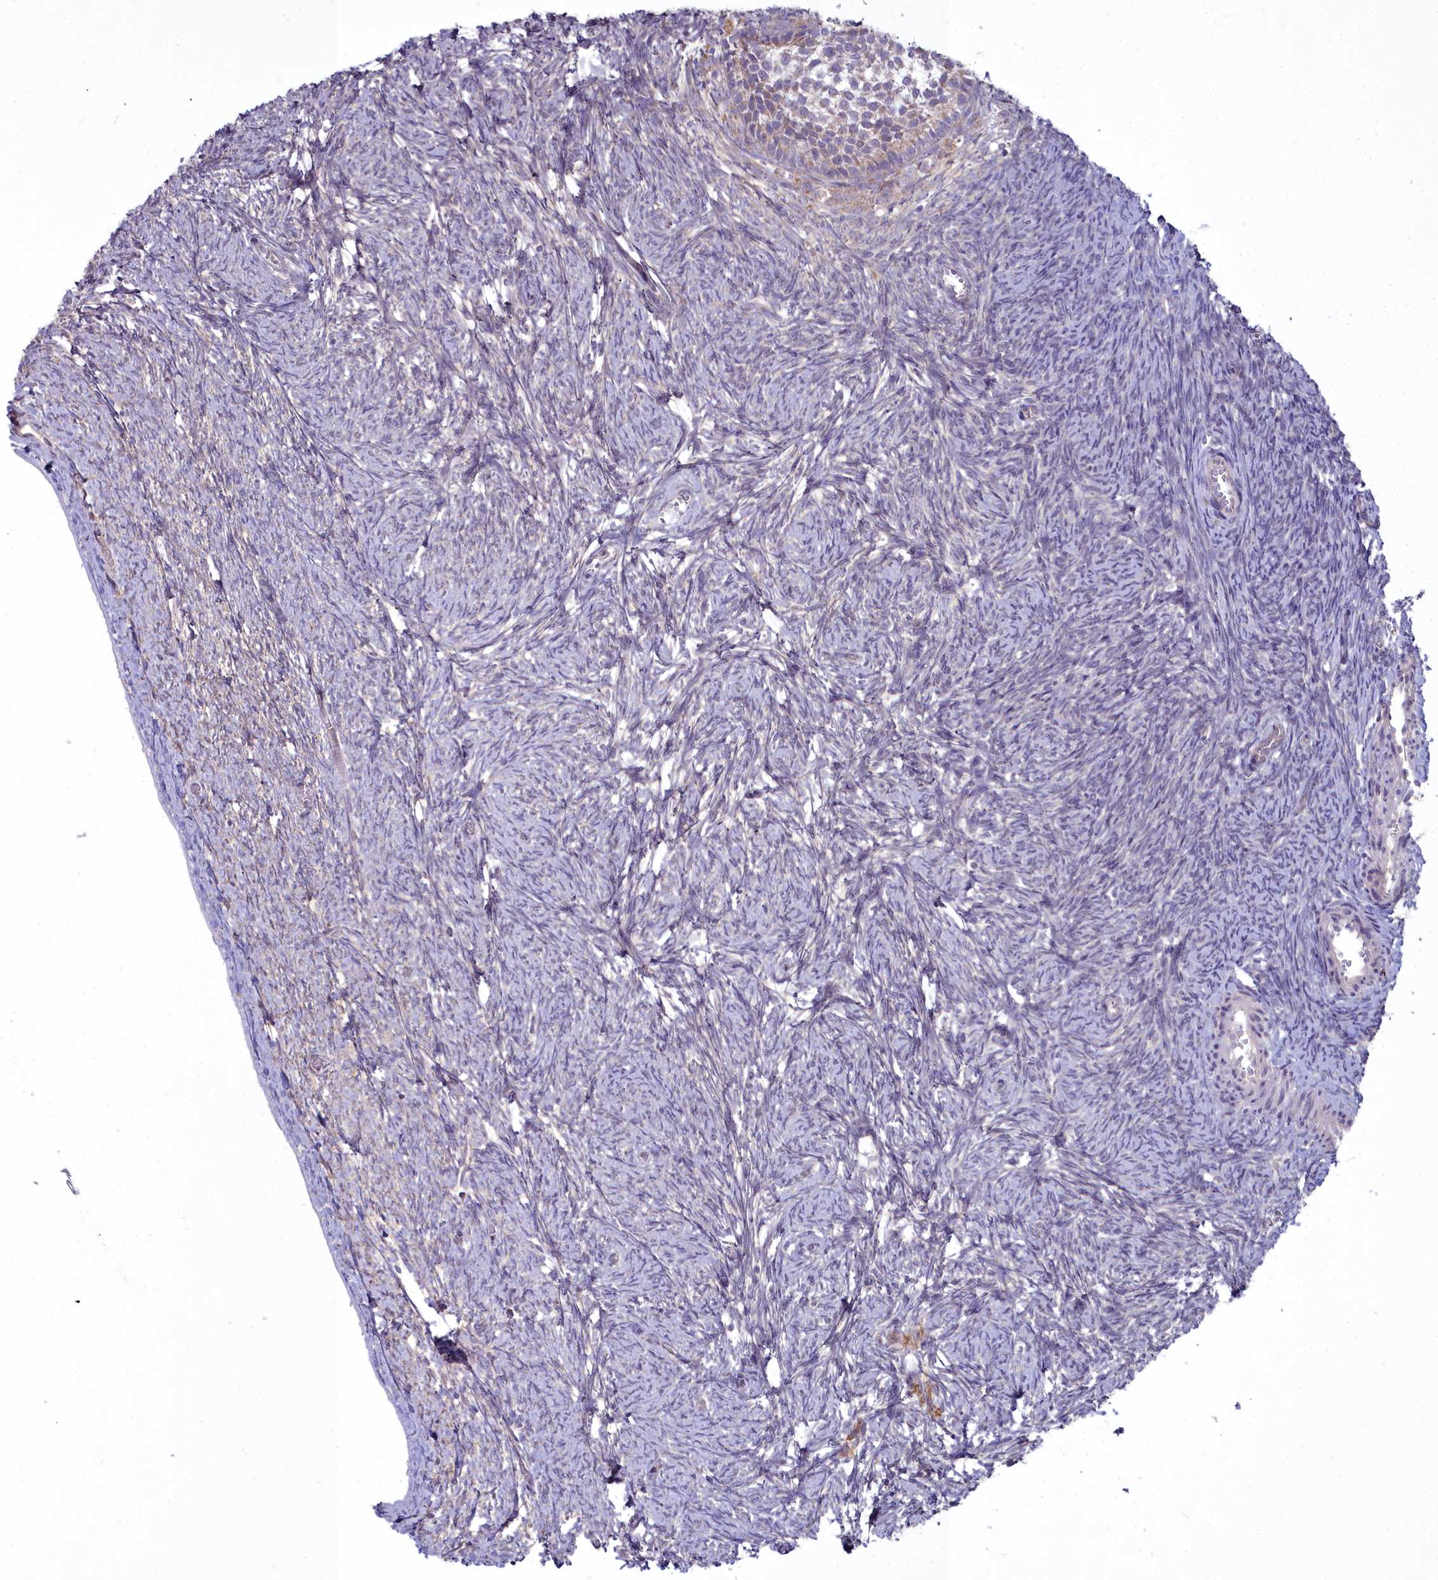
{"staining": {"intensity": "negative", "quantity": "none", "location": "none"}, "tissue": "ovary", "cell_type": "Ovarian stroma cells", "image_type": "normal", "snomed": [{"axis": "morphology", "description": "Normal tissue, NOS"}, {"axis": "topography", "description": "Ovary"}], "caption": "IHC histopathology image of unremarkable ovary: human ovary stained with DAB reveals no significant protein staining in ovarian stroma cells.", "gene": "MICU2", "patient": {"sex": "female", "age": 44}}